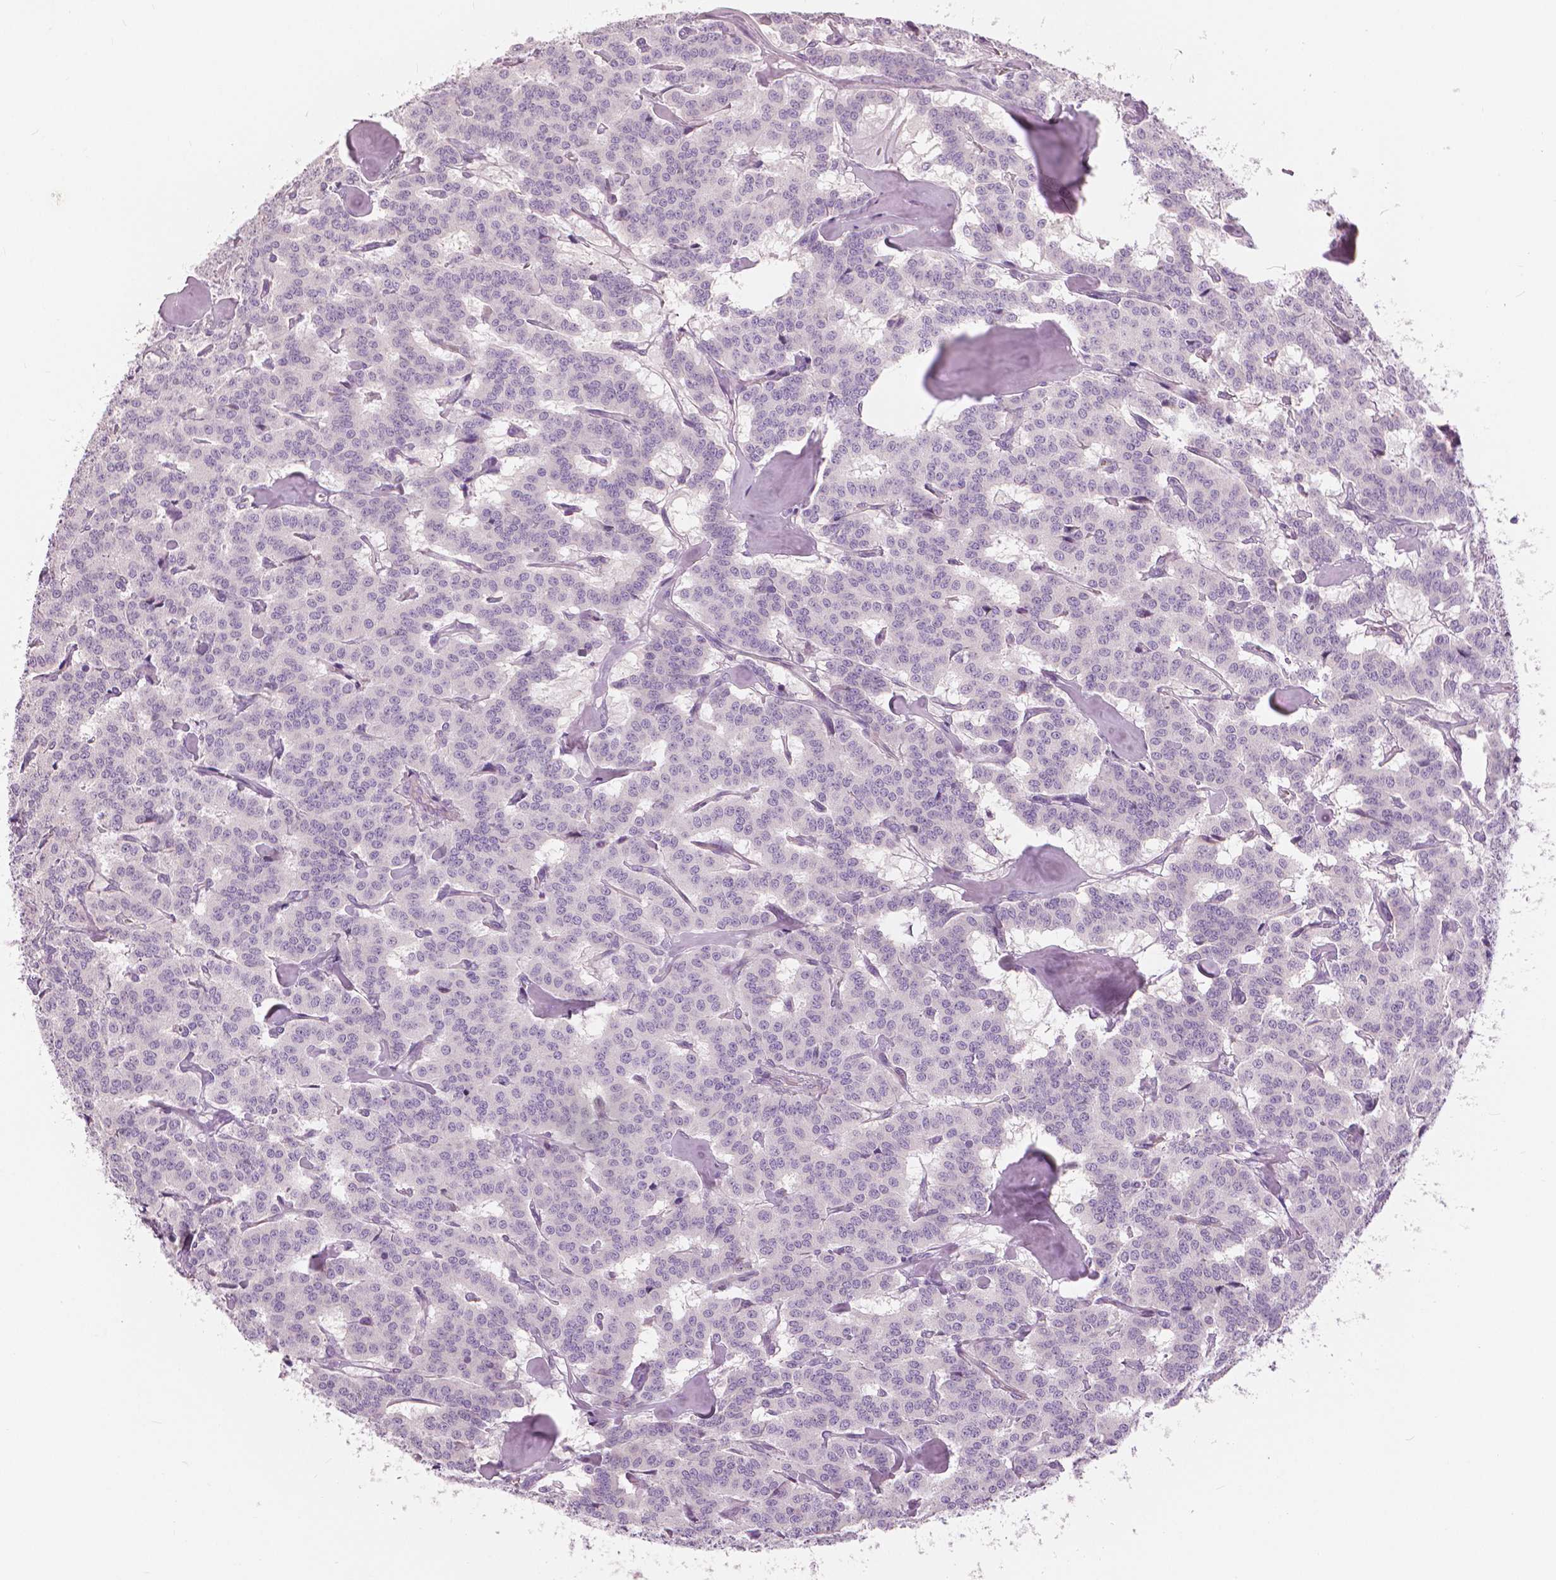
{"staining": {"intensity": "negative", "quantity": "none", "location": "none"}, "tissue": "carcinoid", "cell_type": "Tumor cells", "image_type": "cancer", "snomed": [{"axis": "morphology", "description": "Carcinoid, malignant, NOS"}, {"axis": "topography", "description": "Lung"}], "caption": "Malignant carcinoid stained for a protein using immunohistochemistry exhibits no expression tumor cells.", "gene": "SLC24A1", "patient": {"sex": "female", "age": 46}}